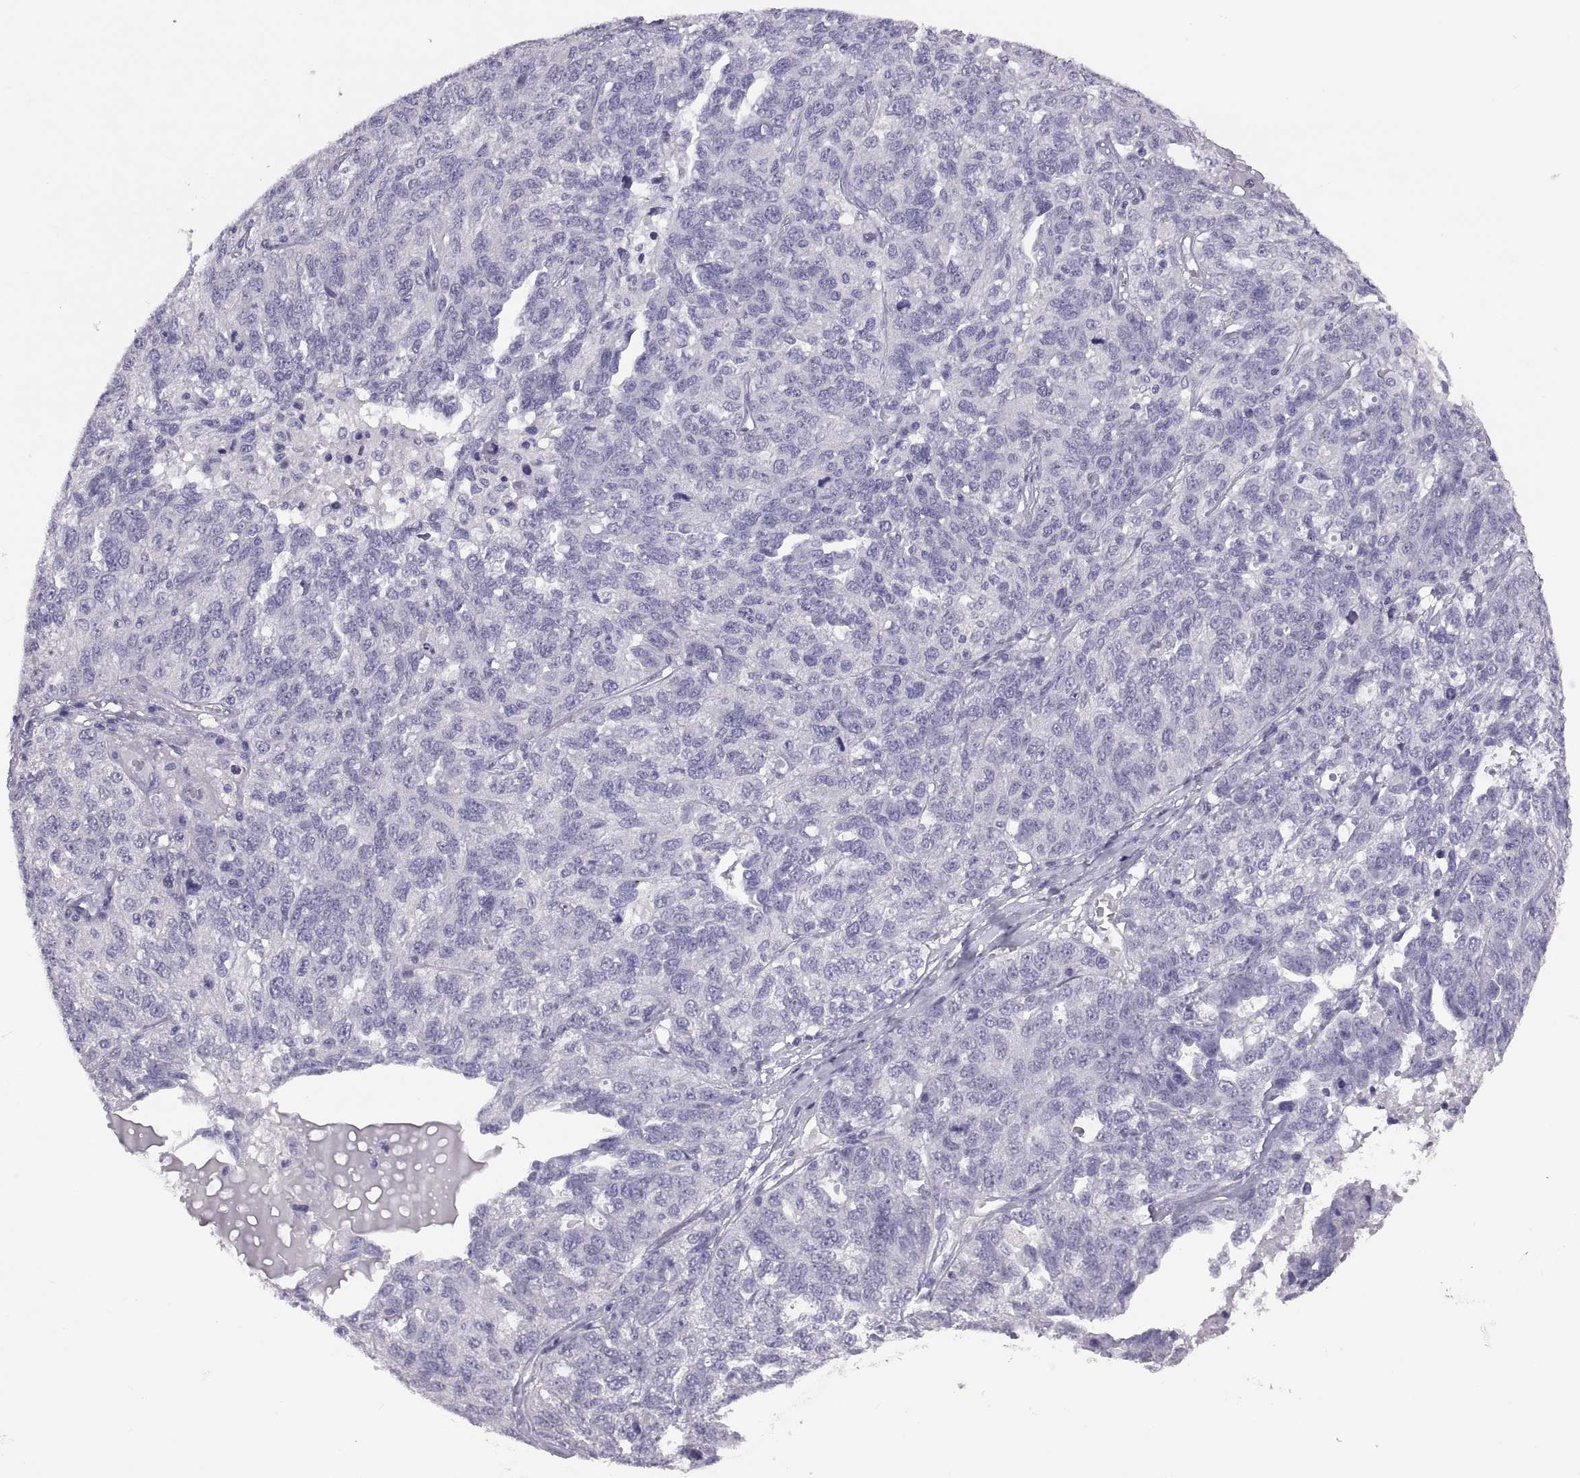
{"staining": {"intensity": "negative", "quantity": "none", "location": "none"}, "tissue": "ovarian cancer", "cell_type": "Tumor cells", "image_type": "cancer", "snomed": [{"axis": "morphology", "description": "Cystadenocarcinoma, serous, NOS"}, {"axis": "topography", "description": "Ovary"}], "caption": "Immunohistochemistry (IHC) histopathology image of ovarian serous cystadenocarcinoma stained for a protein (brown), which reveals no positivity in tumor cells.", "gene": "RDM1", "patient": {"sex": "female", "age": 71}}